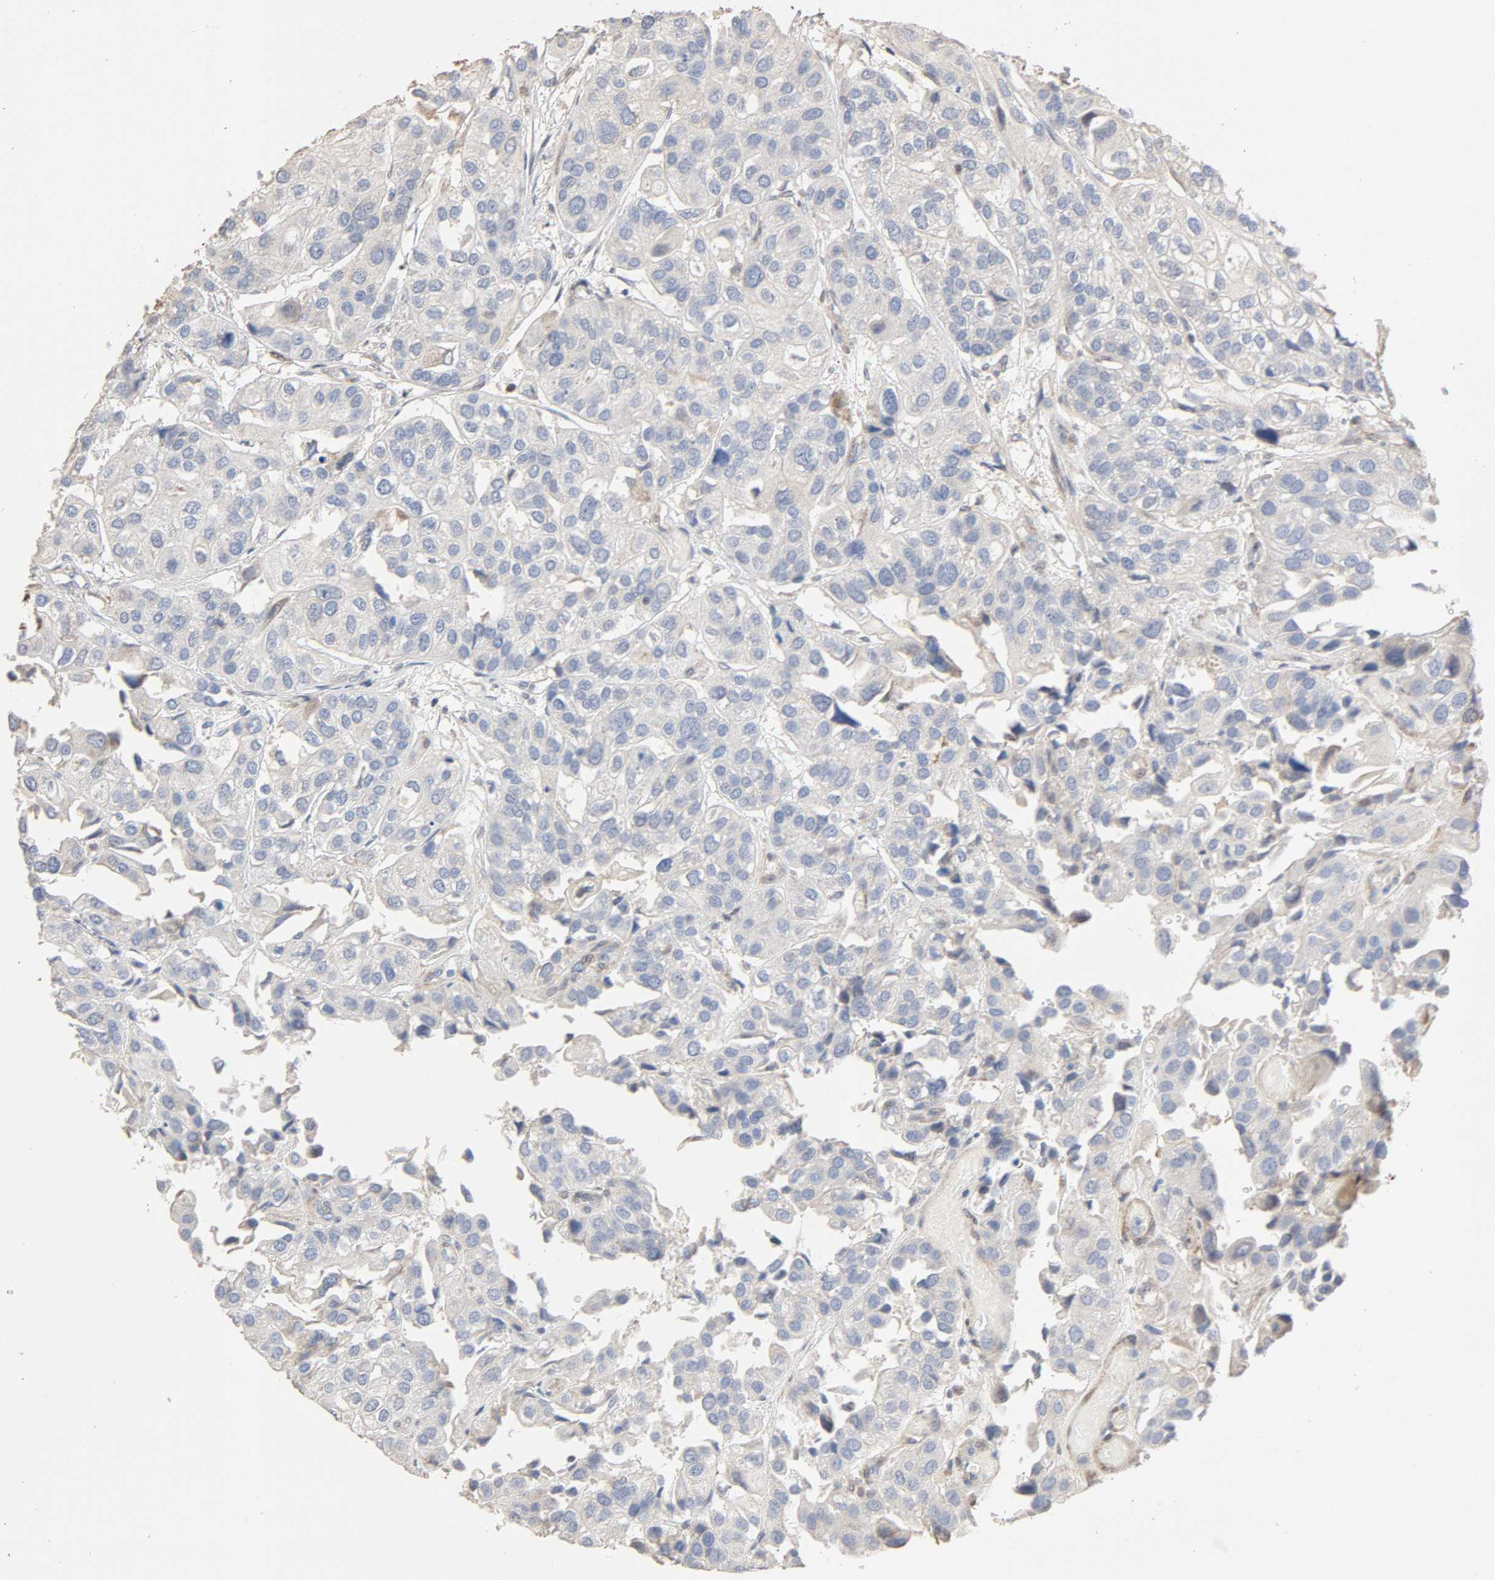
{"staining": {"intensity": "negative", "quantity": "none", "location": "none"}, "tissue": "urothelial cancer", "cell_type": "Tumor cells", "image_type": "cancer", "snomed": [{"axis": "morphology", "description": "Urothelial carcinoma, High grade"}, {"axis": "topography", "description": "Urinary bladder"}], "caption": "DAB immunohistochemical staining of urothelial cancer shows no significant expression in tumor cells.", "gene": "CDK6", "patient": {"sex": "female", "age": 64}}